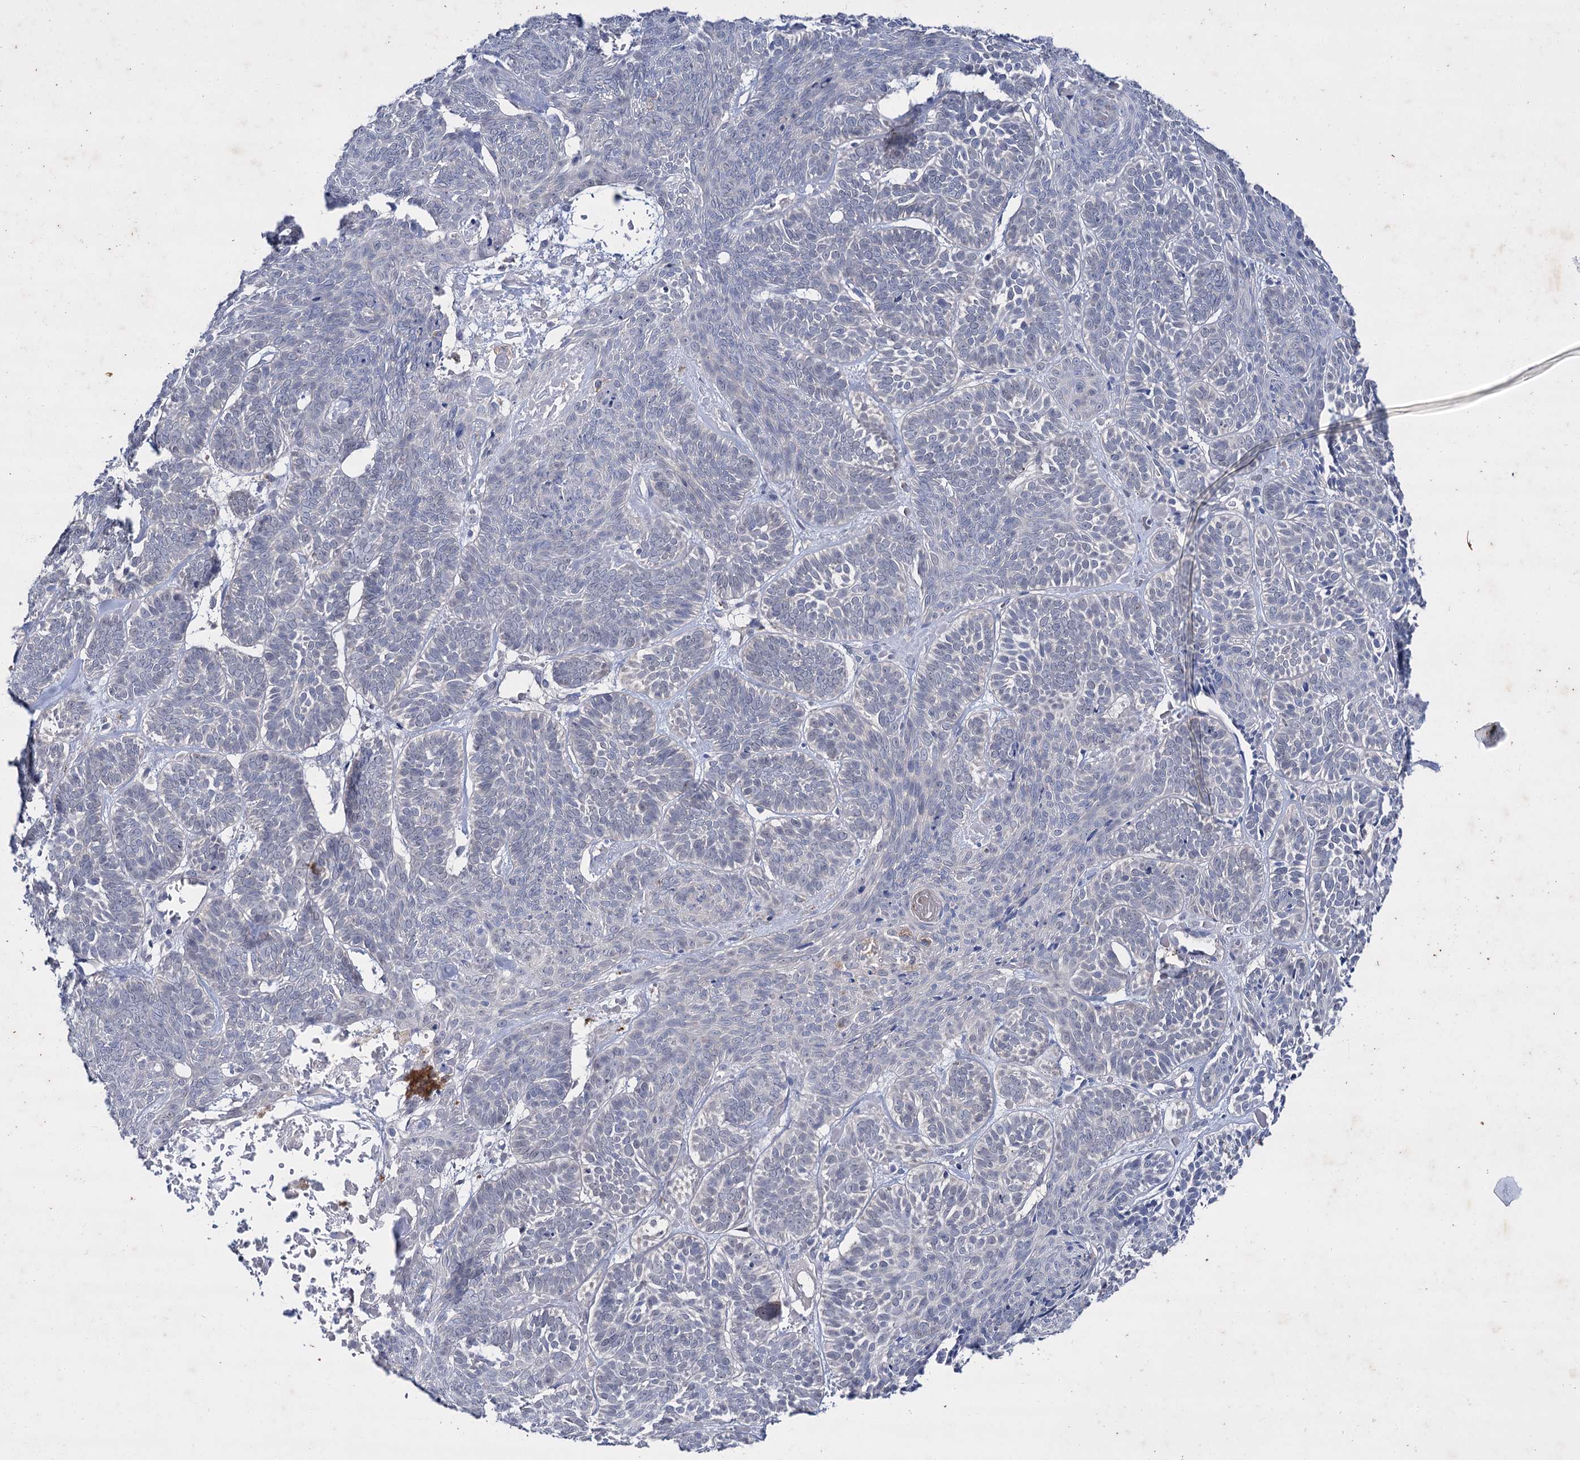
{"staining": {"intensity": "negative", "quantity": "none", "location": "none"}, "tissue": "skin cancer", "cell_type": "Tumor cells", "image_type": "cancer", "snomed": [{"axis": "morphology", "description": "Basal cell carcinoma"}, {"axis": "topography", "description": "Skin"}], "caption": "IHC photomicrograph of skin cancer (basal cell carcinoma) stained for a protein (brown), which exhibits no staining in tumor cells.", "gene": "LYZL4", "patient": {"sex": "male", "age": 85}}